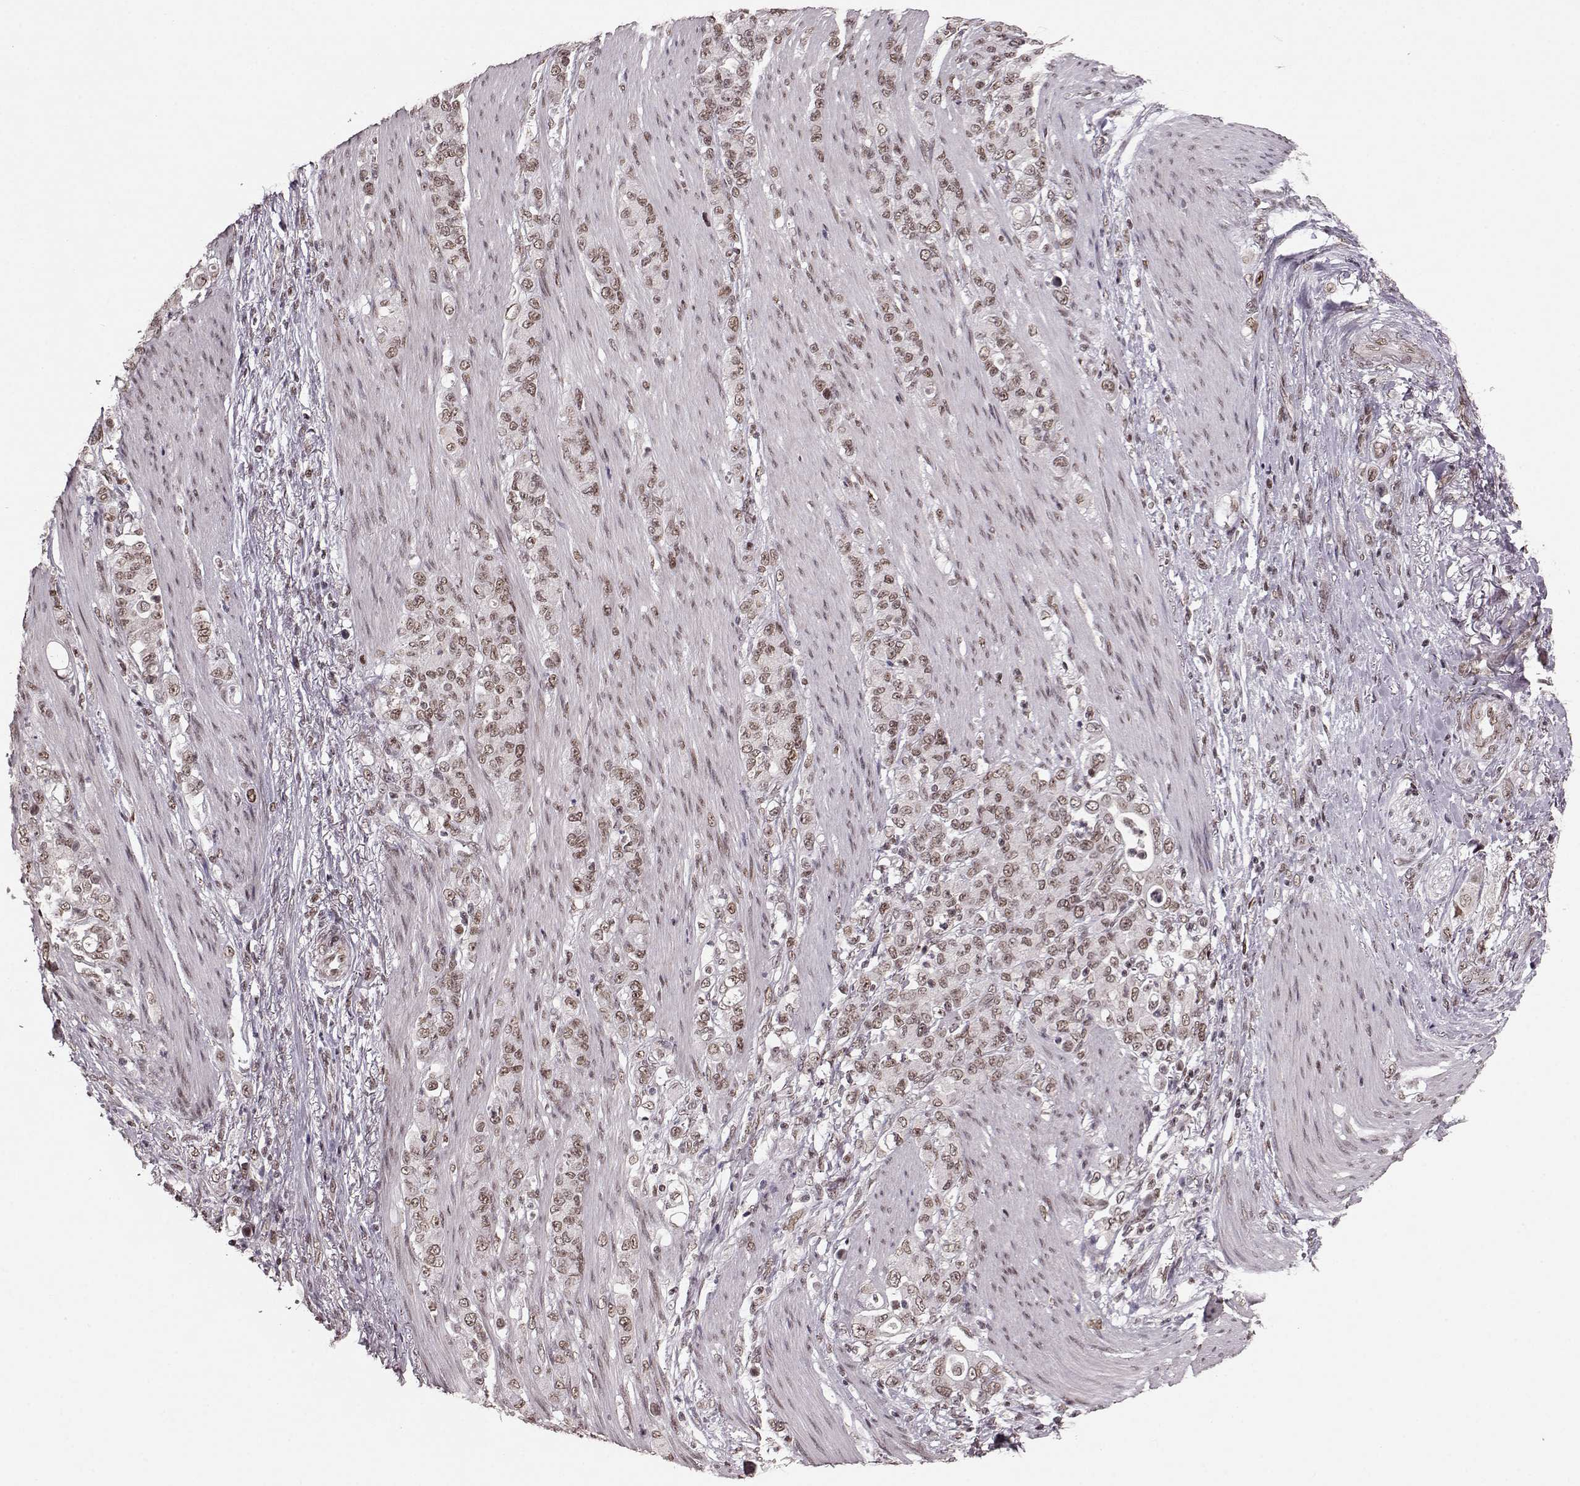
{"staining": {"intensity": "weak", "quantity": ">75%", "location": "nuclear"}, "tissue": "stomach cancer", "cell_type": "Tumor cells", "image_type": "cancer", "snomed": [{"axis": "morphology", "description": "Adenocarcinoma, NOS"}, {"axis": "topography", "description": "Stomach"}], "caption": "There is low levels of weak nuclear expression in tumor cells of stomach cancer (adenocarcinoma), as demonstrated by immunohistochemical staining (brown color).", "gene": "RRAGD", "patient": {"sex": "female", "age": 79}}